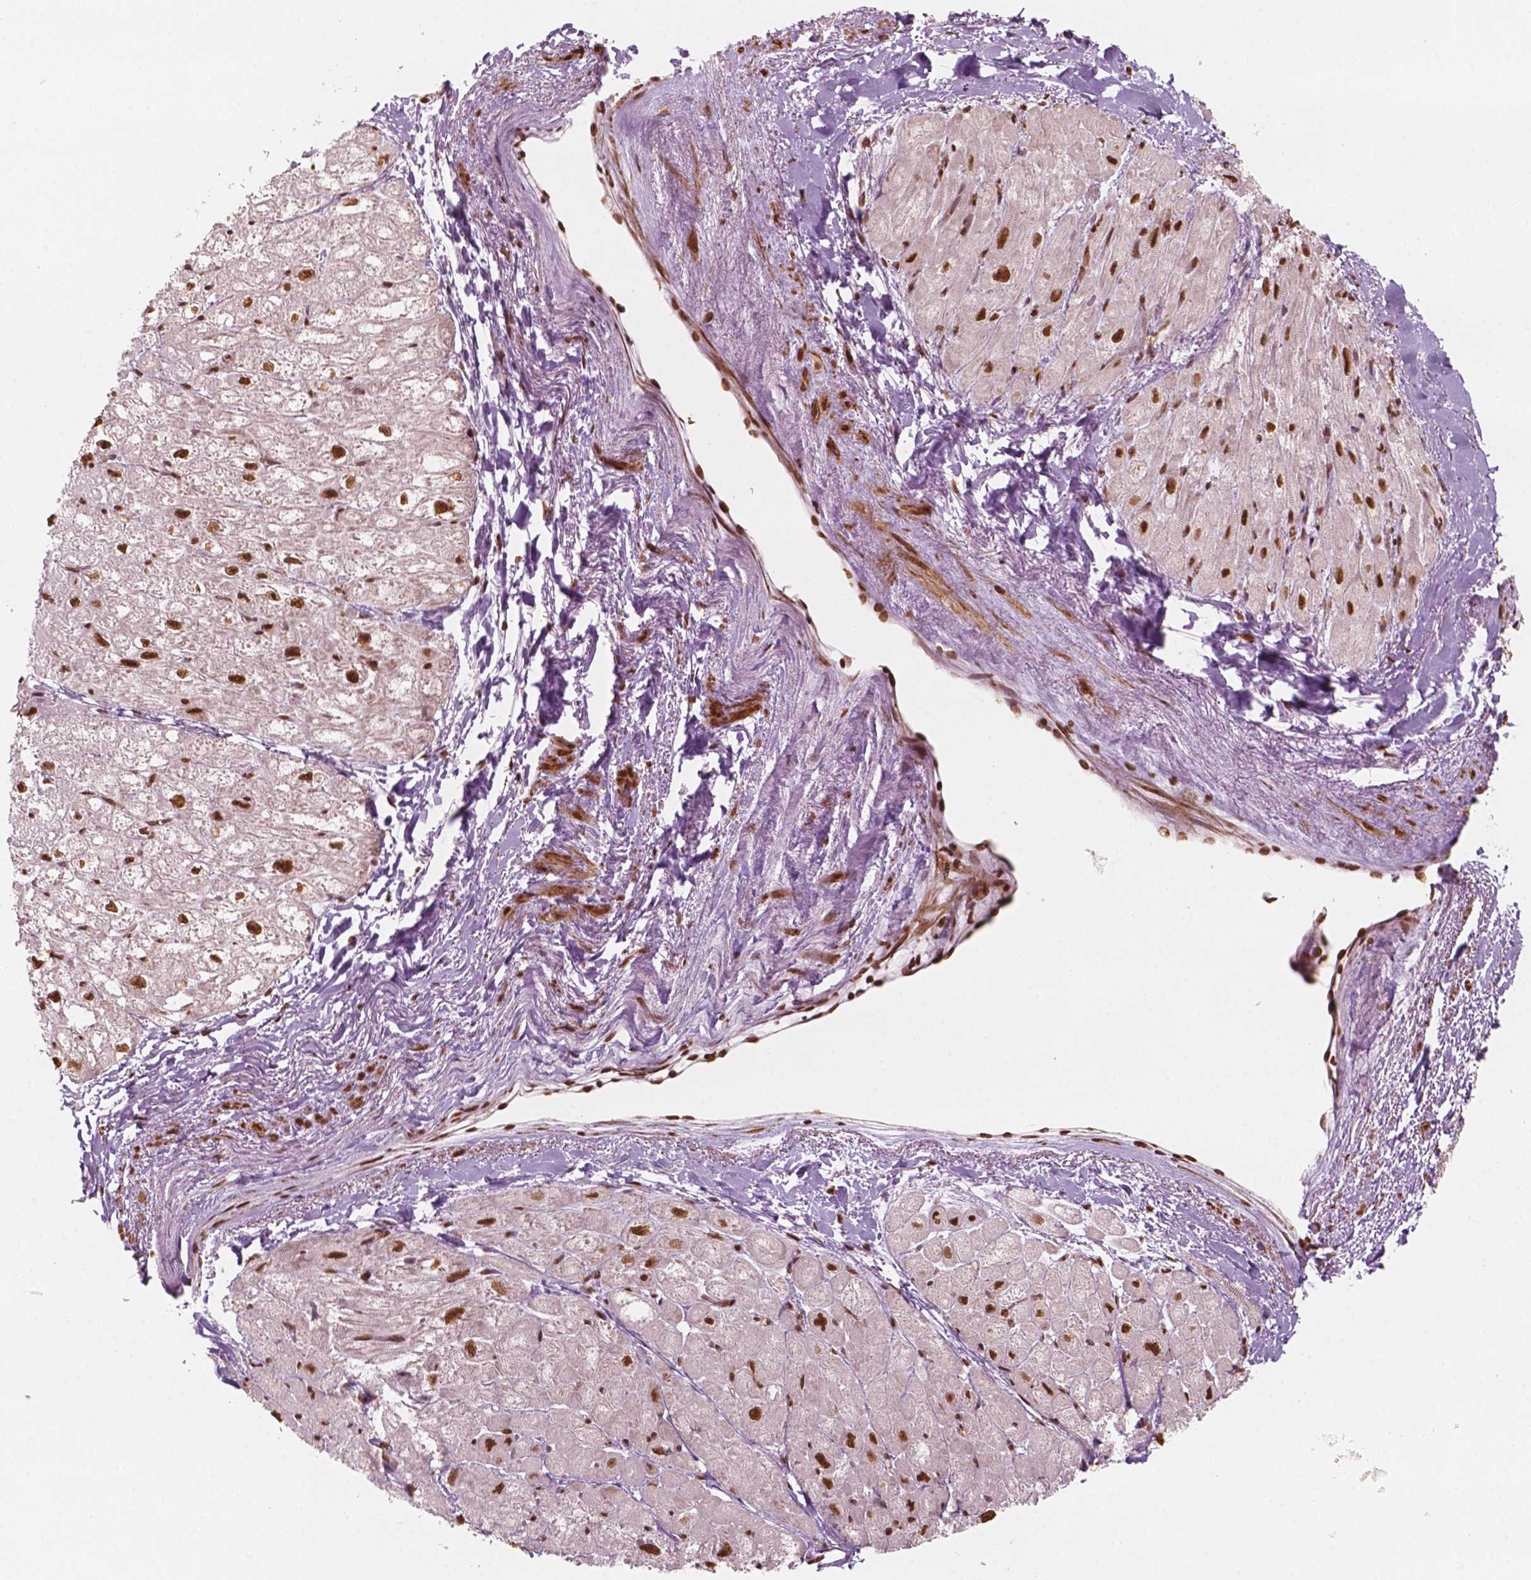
{"staining": {"intensity": "strong", "quantity": ">75%", "location": "nuclear"}, "tissue": "heart muscle", "cell_type": "Cardiomyocytes", "image_type": "normal", "snomed": [{"axis": "morphology", "description": "Normal tissue, NOS"}, {"axis": "topography", "description": "Heart"}], "caption": "DAB (3,3'-diaminobenzidine) immunohistochemical staining of normal human heart muscle shows strong nuclear protein expression in approximately >75% of cardiomyocytes. (DAB = brown stain, brightfield microscopy at high magnification).", "gene": "GTF3C5", "patient": {"sex": "female", "age": 69}}